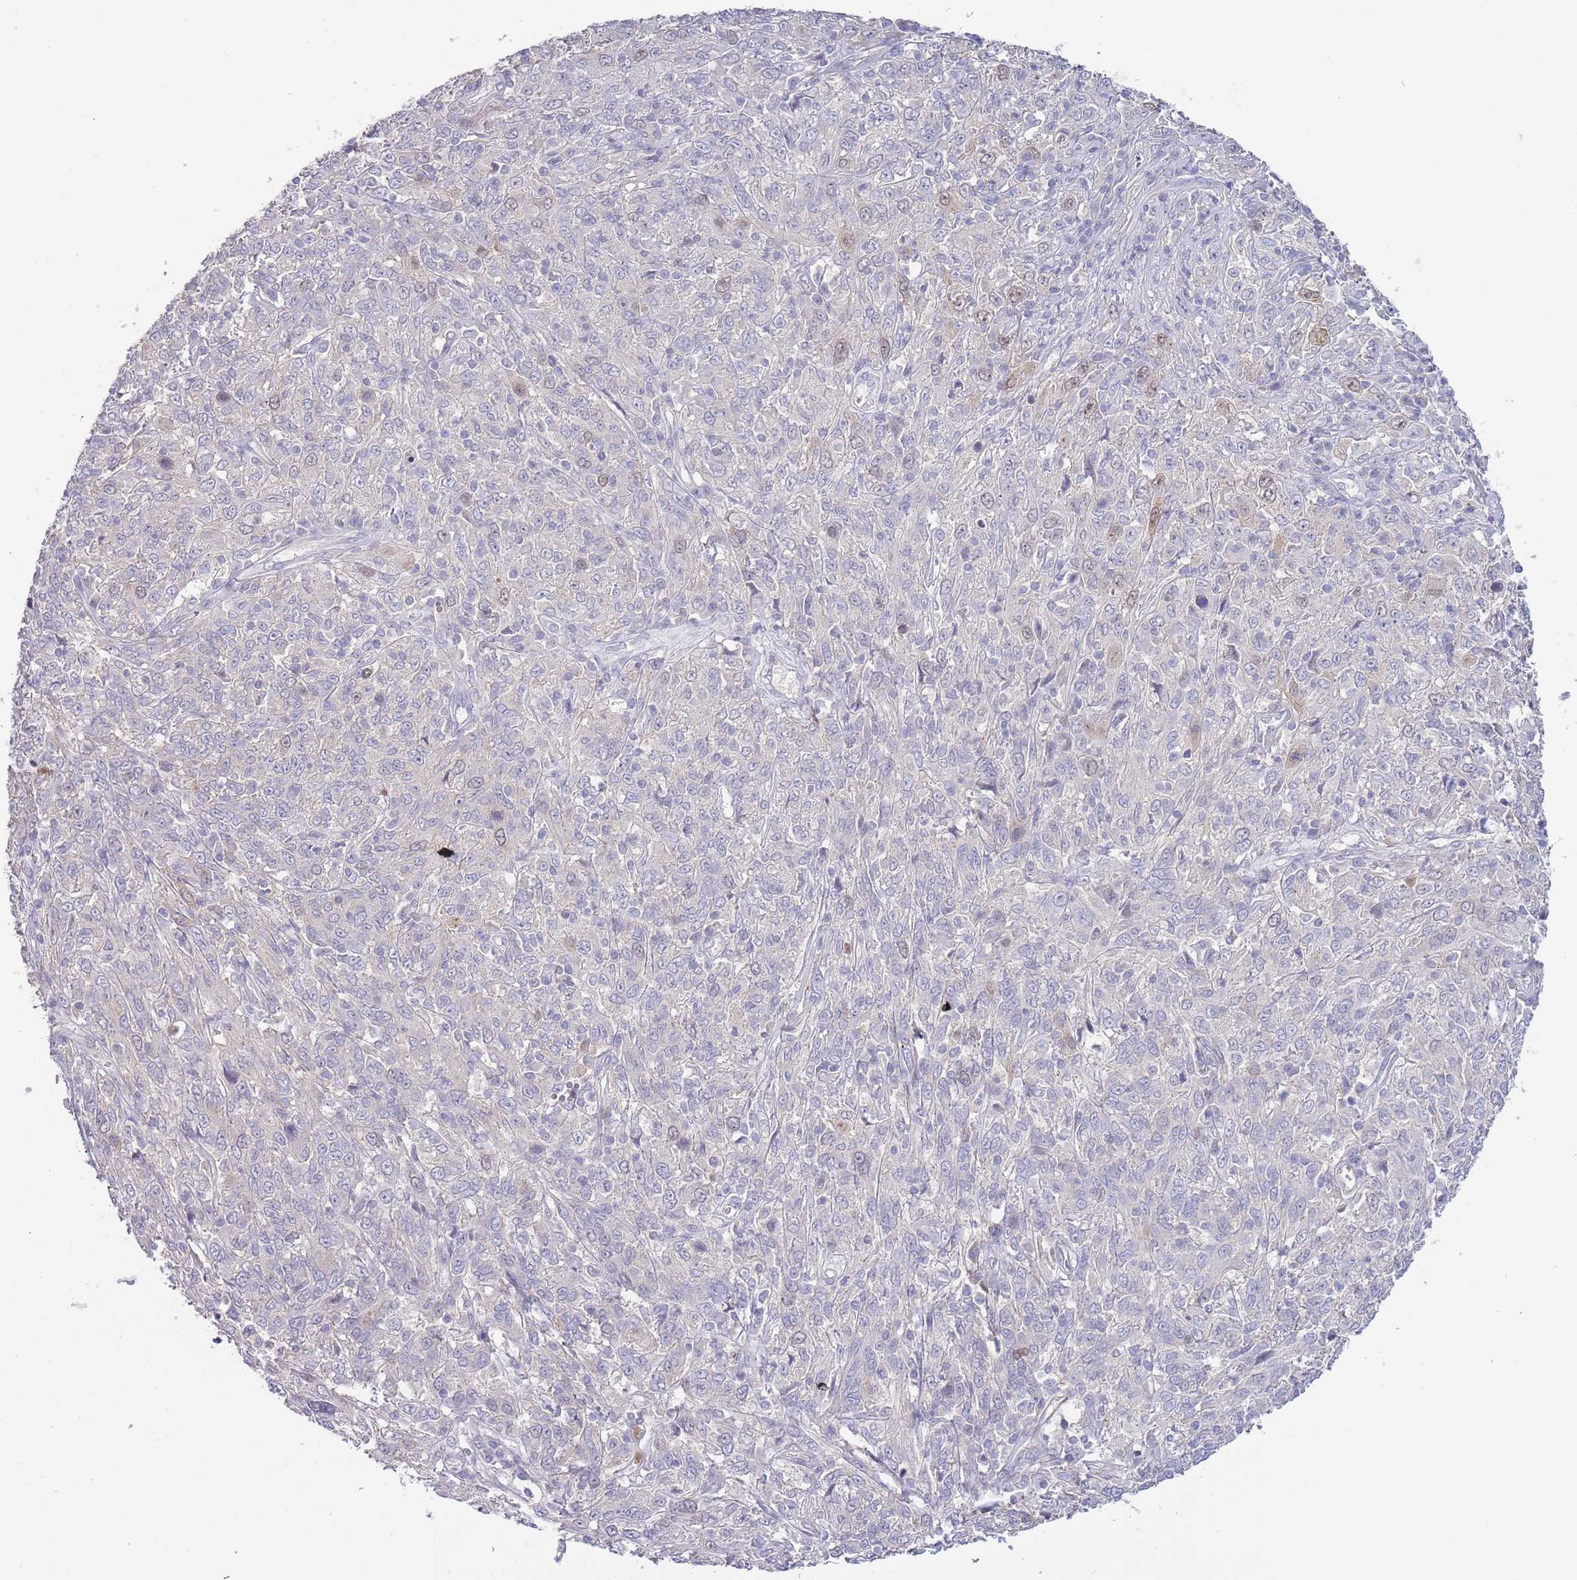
{"staining": {"intensity": "negative", "quantity": "none", "location": "none"}, "tissue": "cervical cancer", "cell_type": "Tumor cells", "image_type": "cancer", "snomed": [{"axis": "morphology", "description": "Squamous cell carcinoma, NOS"}, {"axis": "topography", "description": "Cervix"}], "caption": "A histopathology image of cervical cancer stained for a protein exhibits no brown staining in tumor cells. Brightfield microscopy of immunohistochemistry (IHC) stained with DAB (3,3'-diaminobenzidine) (brown) and hematoxylin (blue), captured at high magnification.", "gene": "PIMREG", "patient": {"sex": "female", "age": 46}}